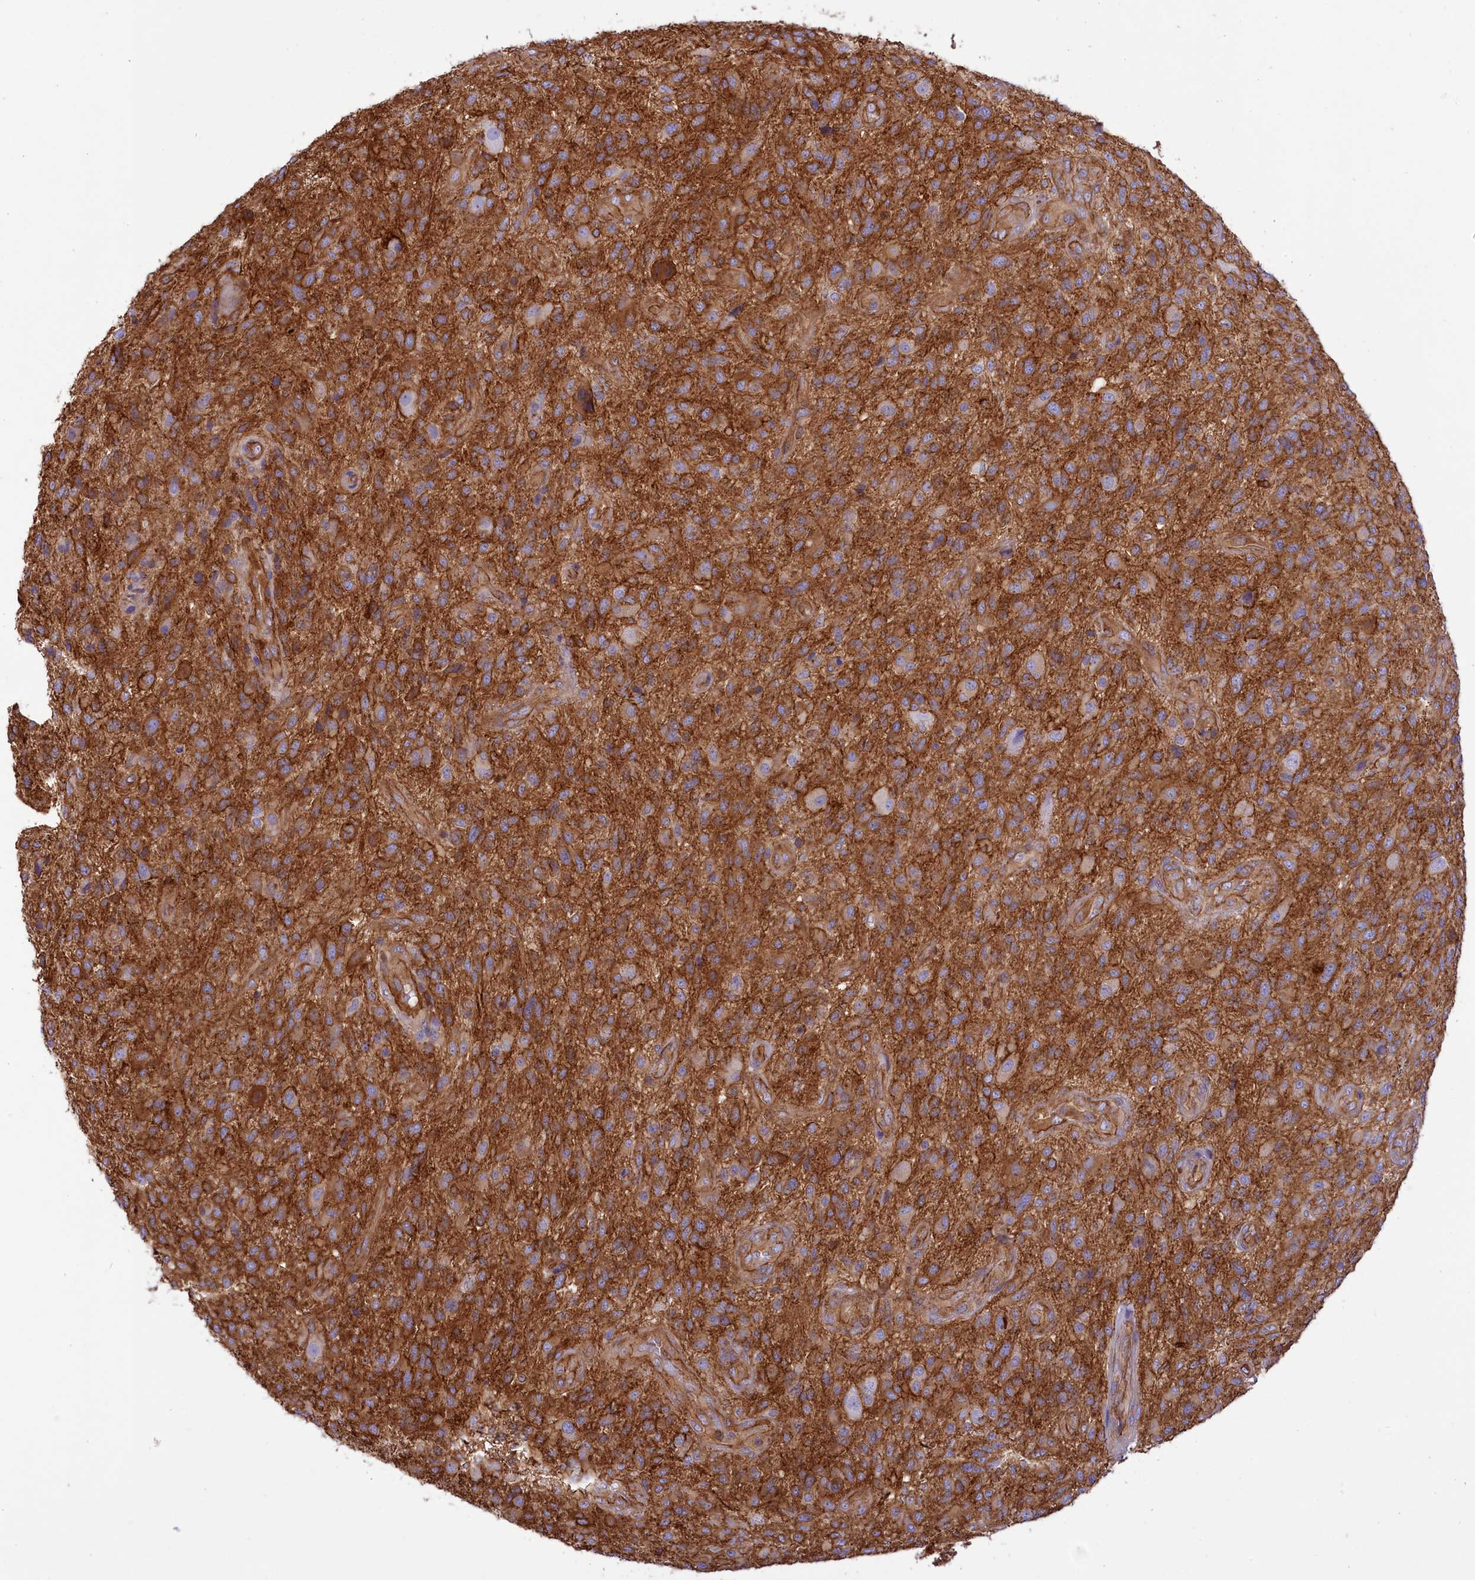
{"staining": {"intensity": "negative", "quantity": "none", "location": "none"}, "tissue": "glioma", "cell_type": "Tumor cells", "image_type": "cancer", "snomed": [{"axis": "morphology", "description": "Glioma, malignant, High grade"}, {"axis": "topography", "description": "Brain"}], "caption": "An immunohistochemistry photomicrograph of malignant glioma (high-grade) is shown. There is no staining in tumor cells of malignant glioma (high-grade).", "gene": "SEPTIN9", "patient": {"sex": "male", "age": 47}}